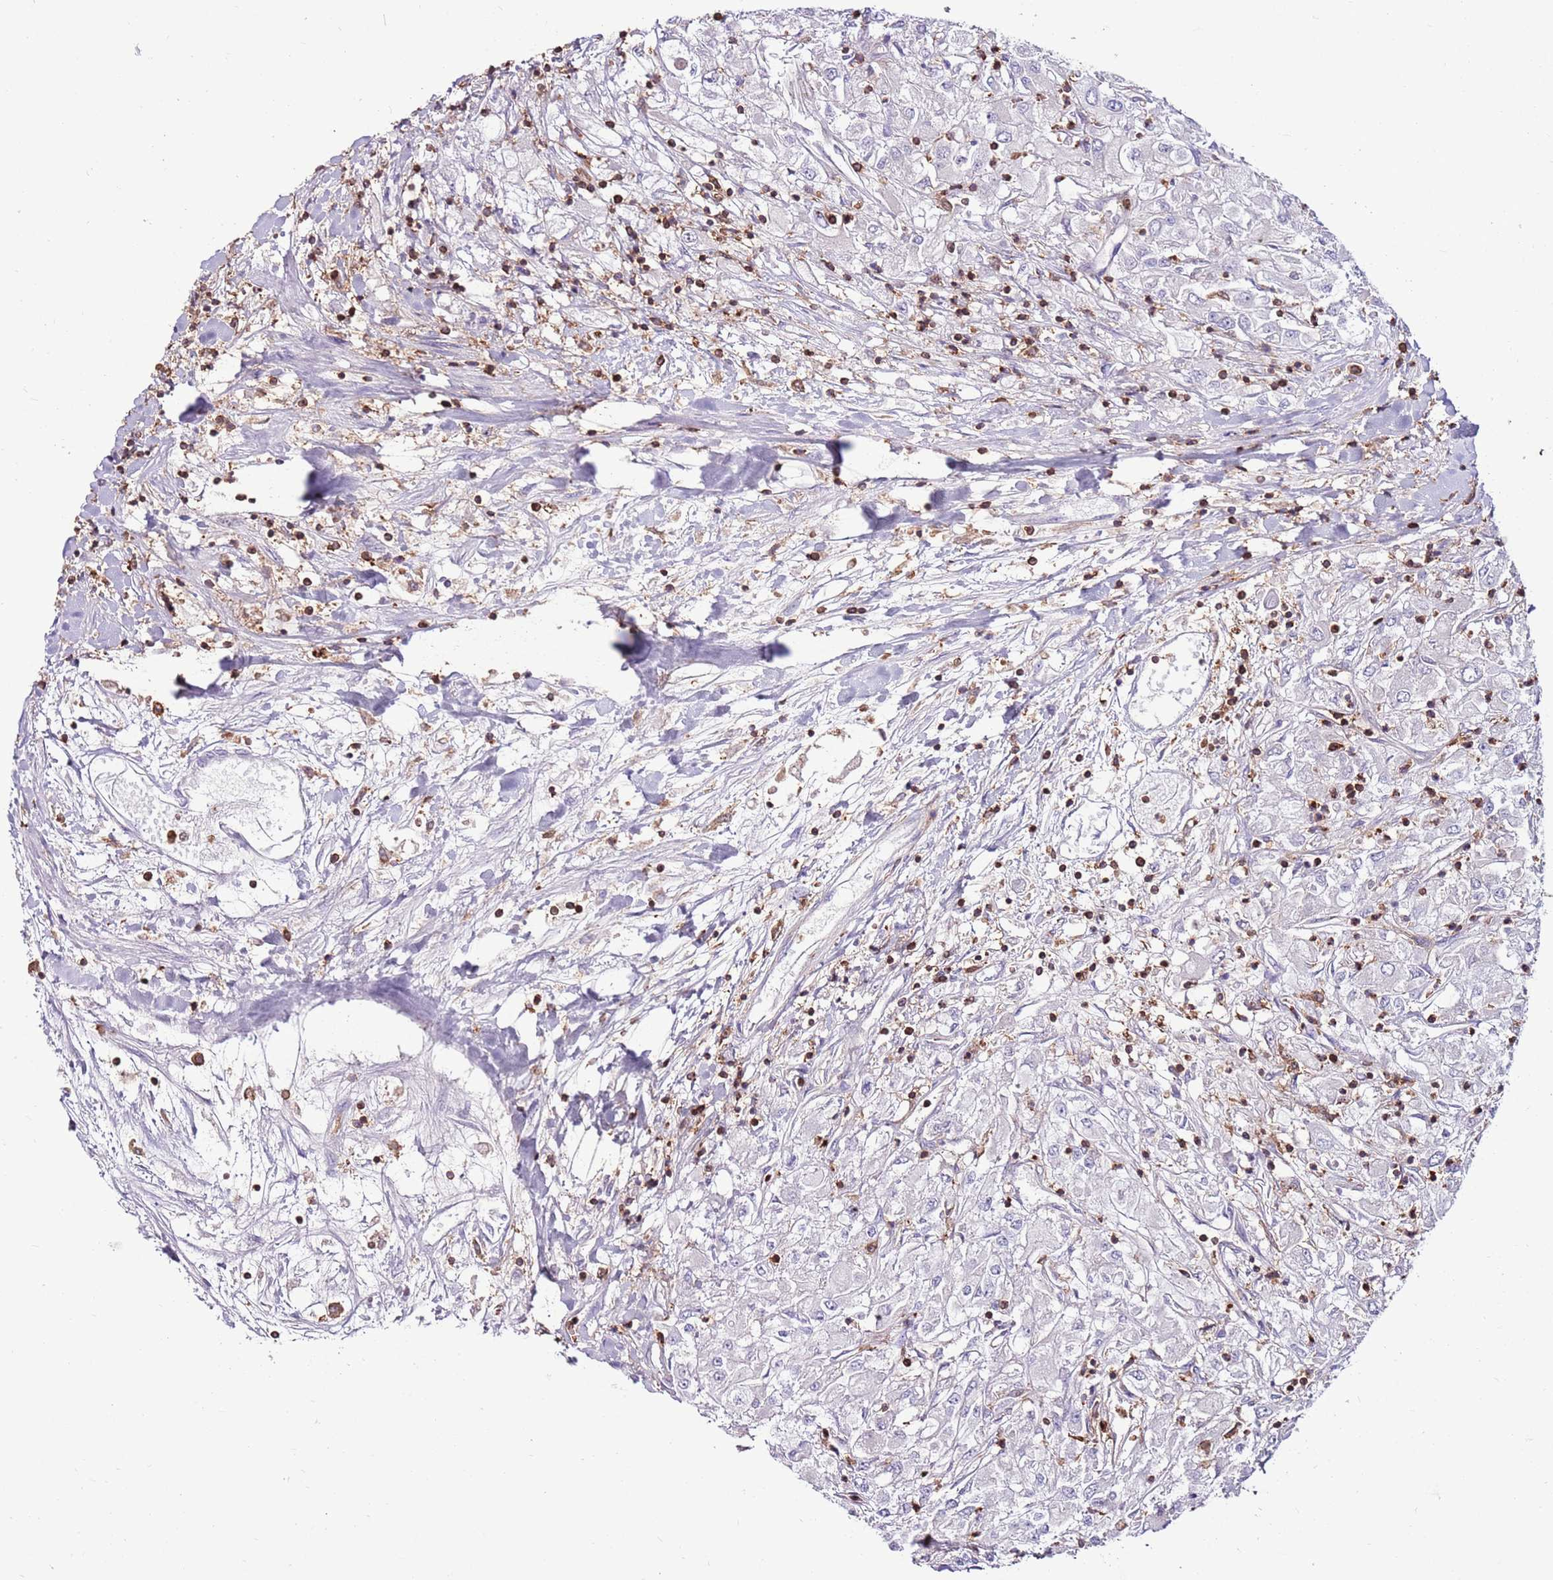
{"staining": {"intensity": "negative", "quantity": "none", "location": "none"}, "tissue": "renal cancer", "cell_type": "Tumor cells", "image_type": "cancer", "snomed": [{"axis": "morphology", "description": "Adenocarcinoma, NOS"}, {"axis": "topography", "description": "Kidney"}], "caption": "IHC image of human adenocarcinoma (renal) stained for a protein (brown), which demonstrates no positivity in tumor cells.", "gene": "ZSWIM1", "patient": {"sex": "male", "age": 80}}